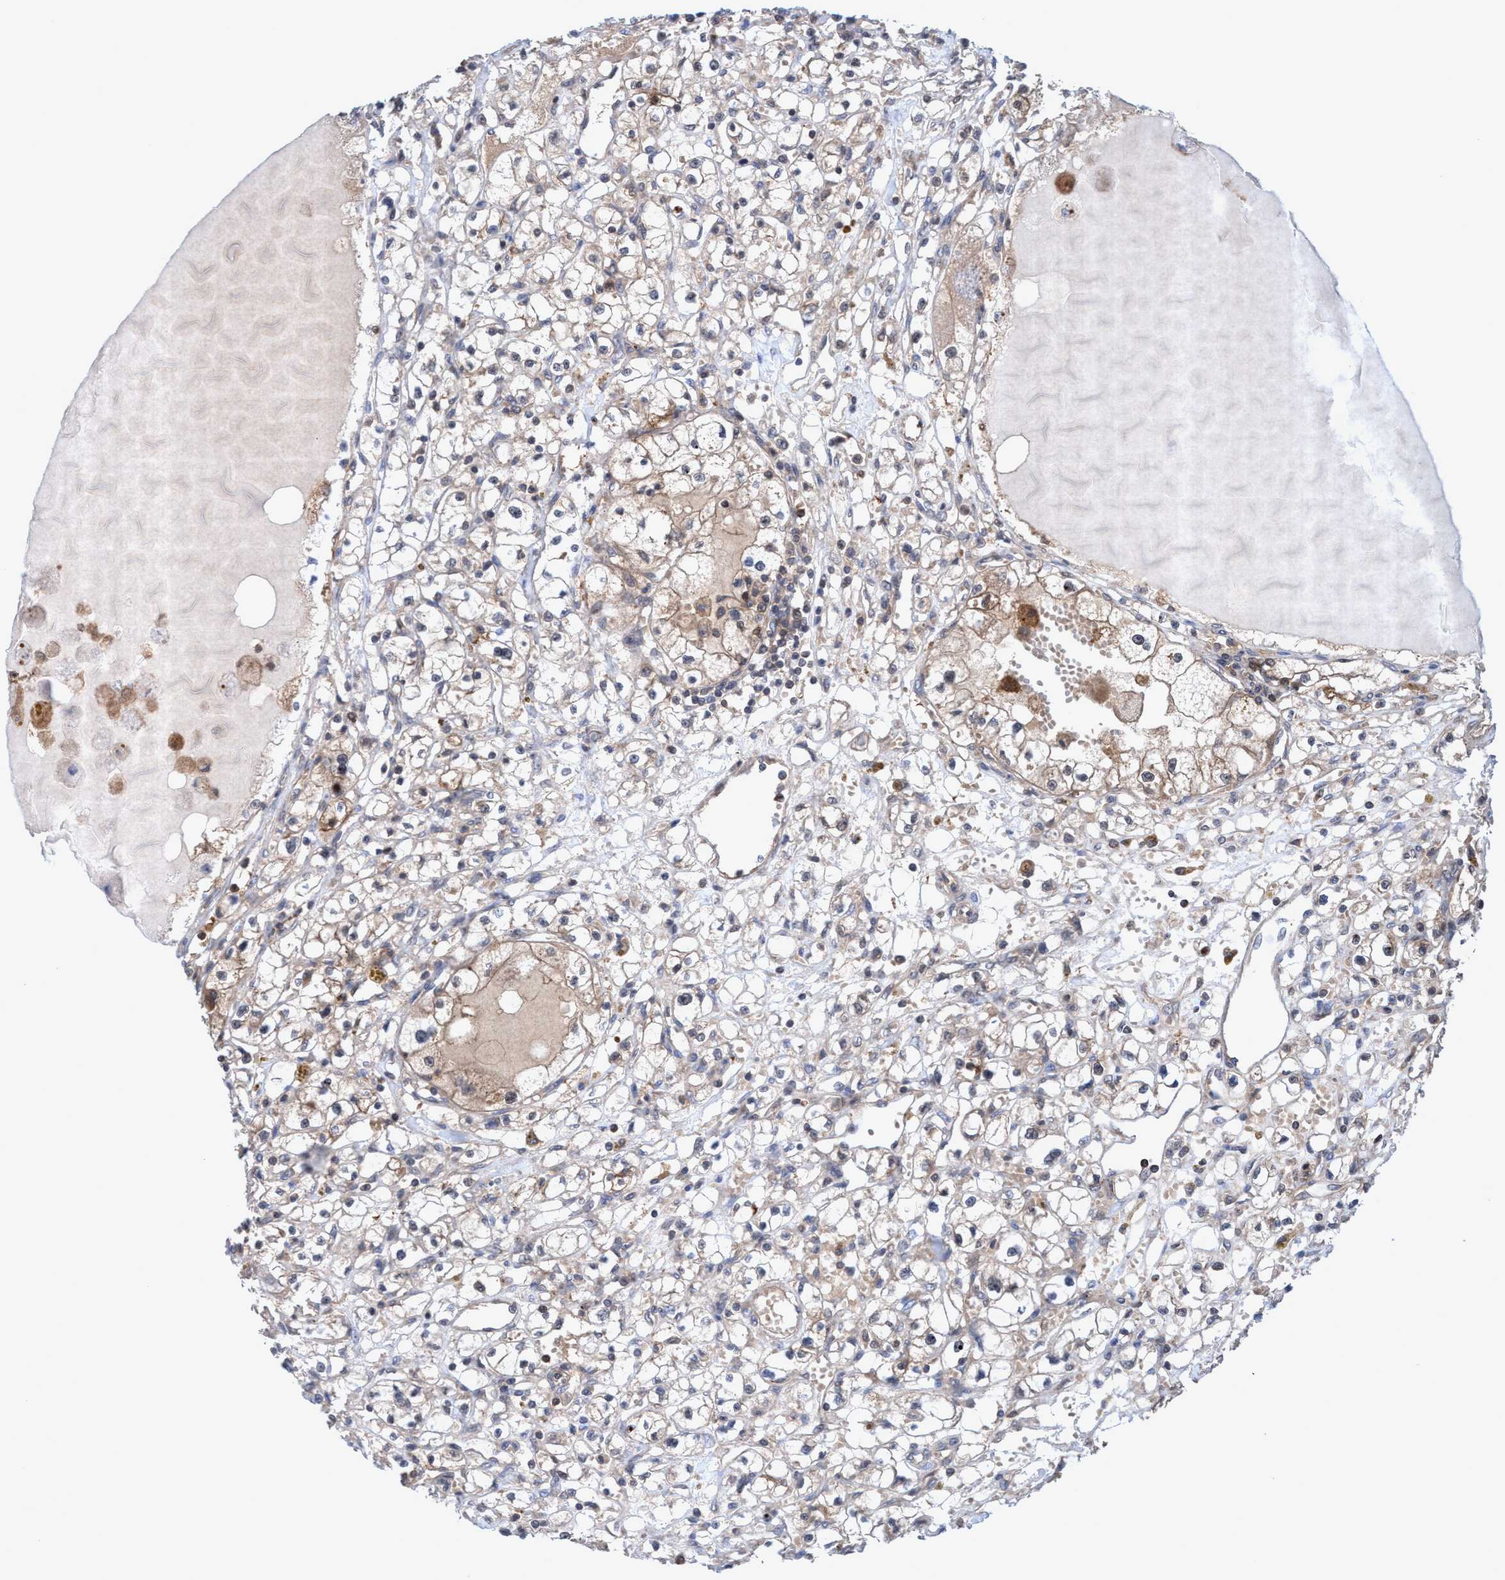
{"staining": {"intensity": "weak", "quantity": ">75%", "location": "cytoplasmic/membranous"}, "tissue": "renal cancer", "cell_type": "Tumor cells", "image_type": "cancer", "snomed": [{"axis": "morphology", "description": "Adenocarcinoma, NOS"}, {"axis": "topography", "description": "Kidney"}], "caption": "Tumor cells exhibit low levels of weak cytoplasmic/membranous expression in approximately >75% of cells in renal cancer (adenocarcinoma).", "gene": "GLOD4", "patient": {"sex": "male", "age": 56}}